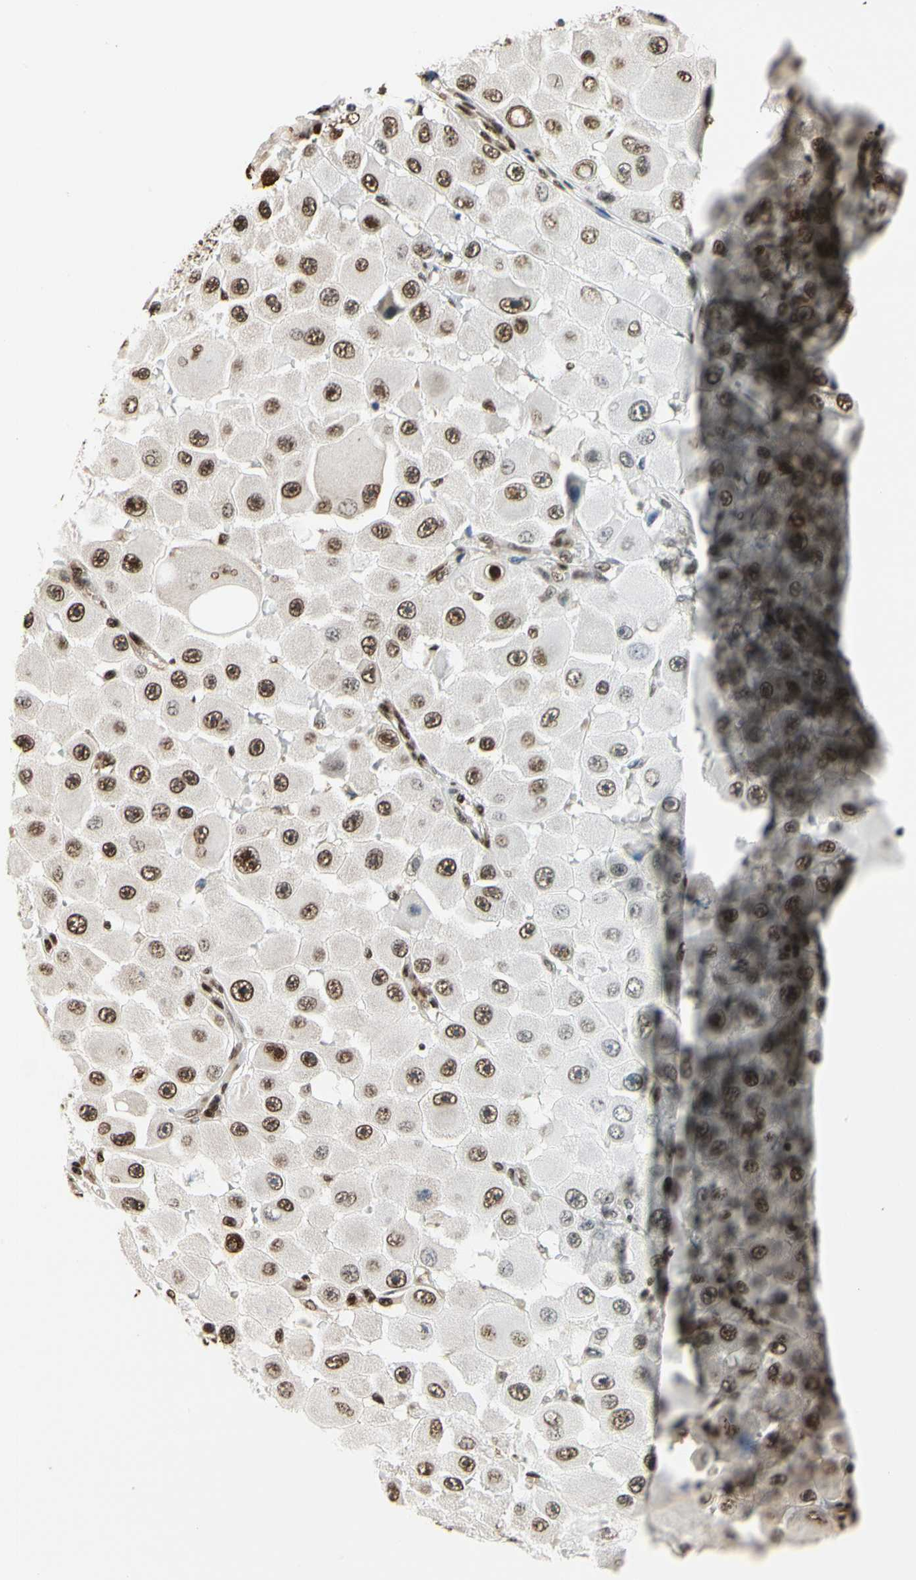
{"staining": {"intensity": "moderate", "quantity": ">75%", "location": "nuclear"}, "tissue": "melanoma", "cell_type": "Tumor cells", "image_type": "cancer", "snomed": [{"axis": "morphology", "description": "Malignant melanoma, NOS"}, {"axis": "topography", "description": "Skin"}], "caption": "Immunohistochemical staining of human melanoma shows moderate nuclear protein expression in about >75% of tumor cells.", "gene": "HNRNPK", "patient": {"sex": "female", "age": 81}}